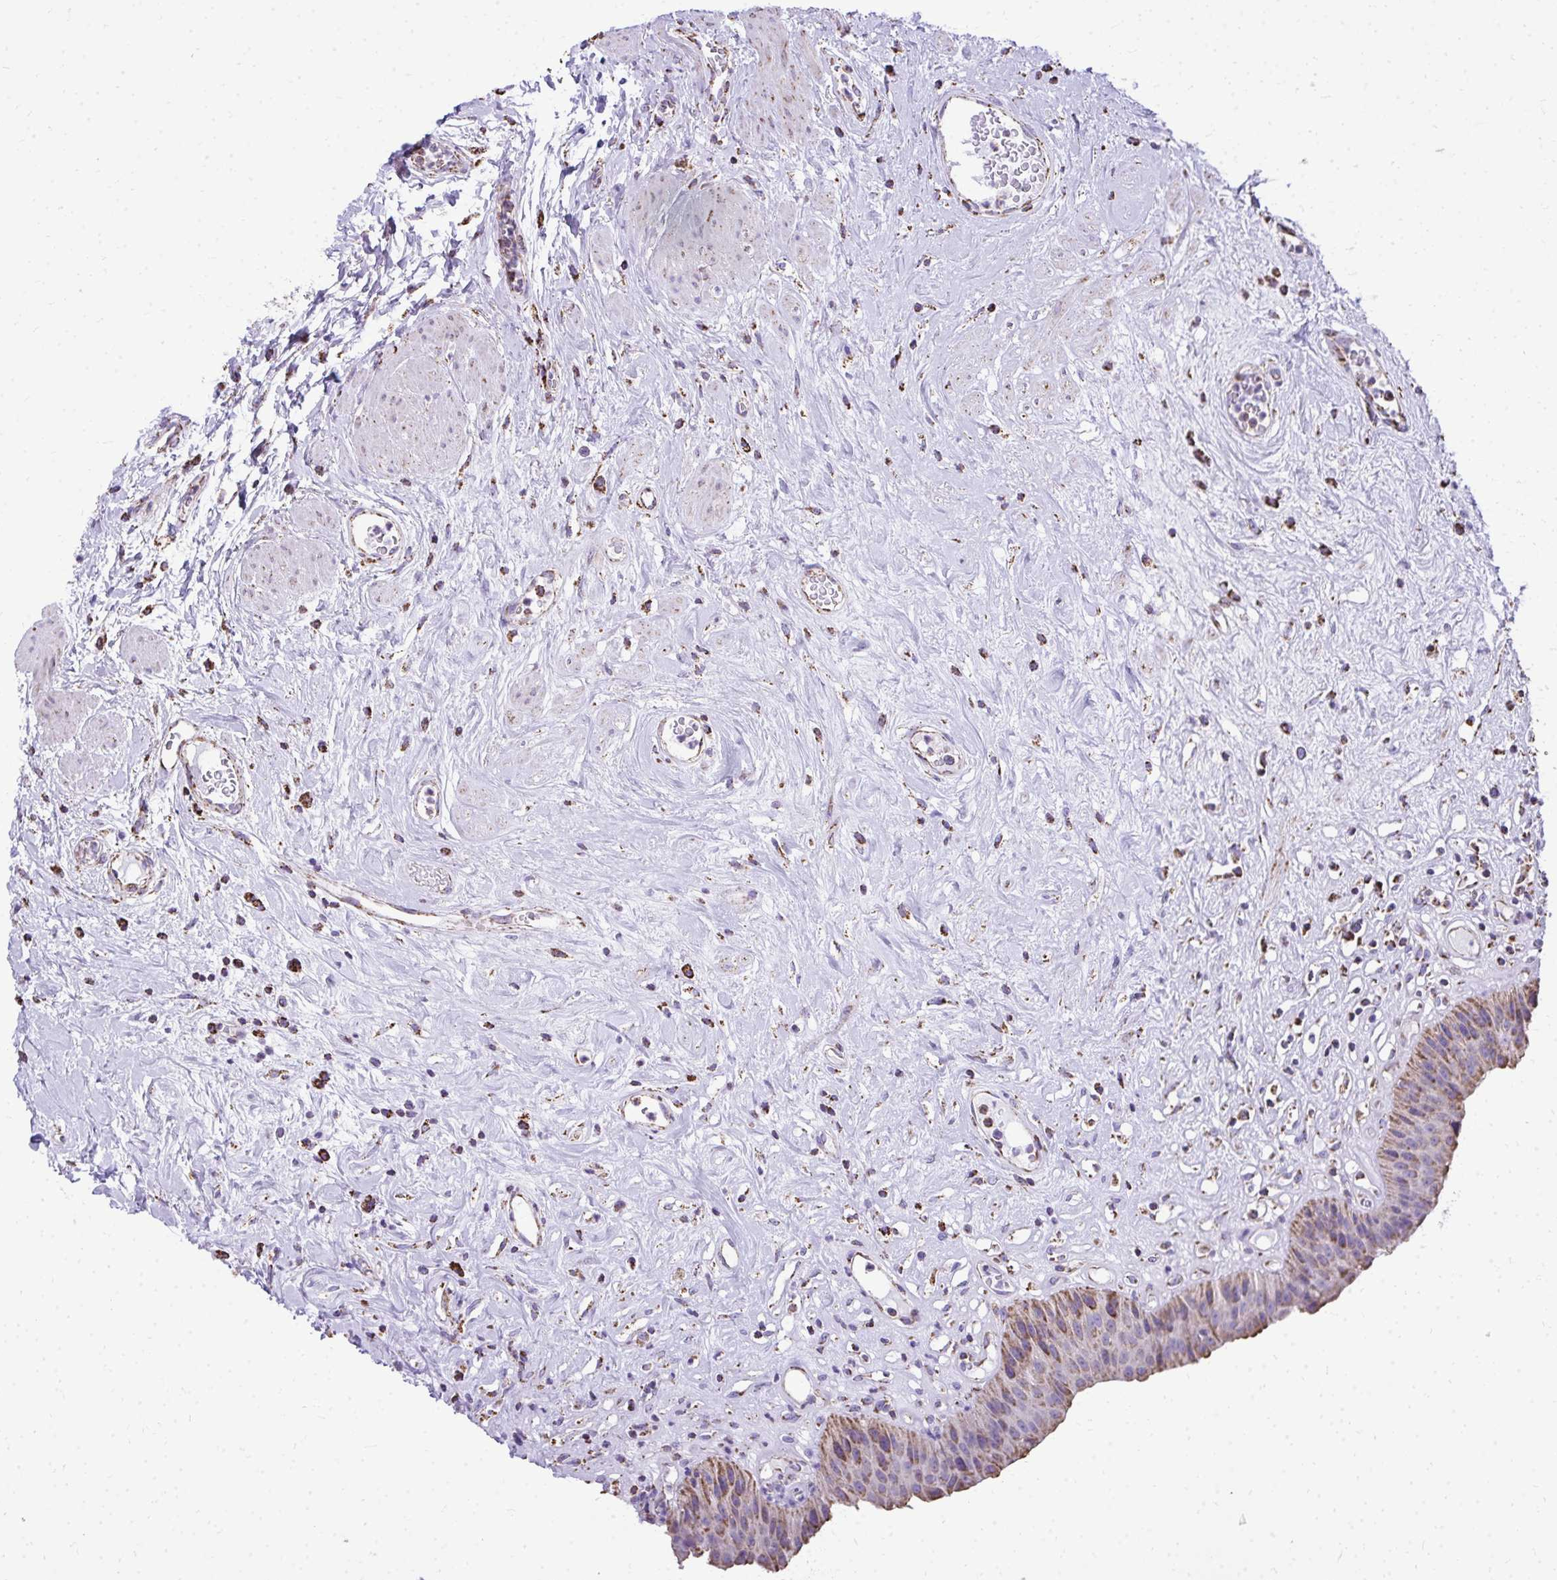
{"staining": {"intensity": "moderate", "quantity": "25%-75%", "location": "cytoplasmic/membranous"}, "tissue": "urinary bladder", "cell_type": "Urothelial cells", "image_type": "normal", "snomed": [{"axis": "morphology", "description": "Normal tissue, NOS"}, {"axis": "topography", "description": "Urinary bladder"}], "caption": "Unremarkable urinary bladder was stained to show a protein in brown. There is medium levels of moderate cytoplasmic/membranous positivity in about 25%-75% of urothelial cells.", "gene": "MPZL2", "patient": {"sex": "female", "age": 56}}